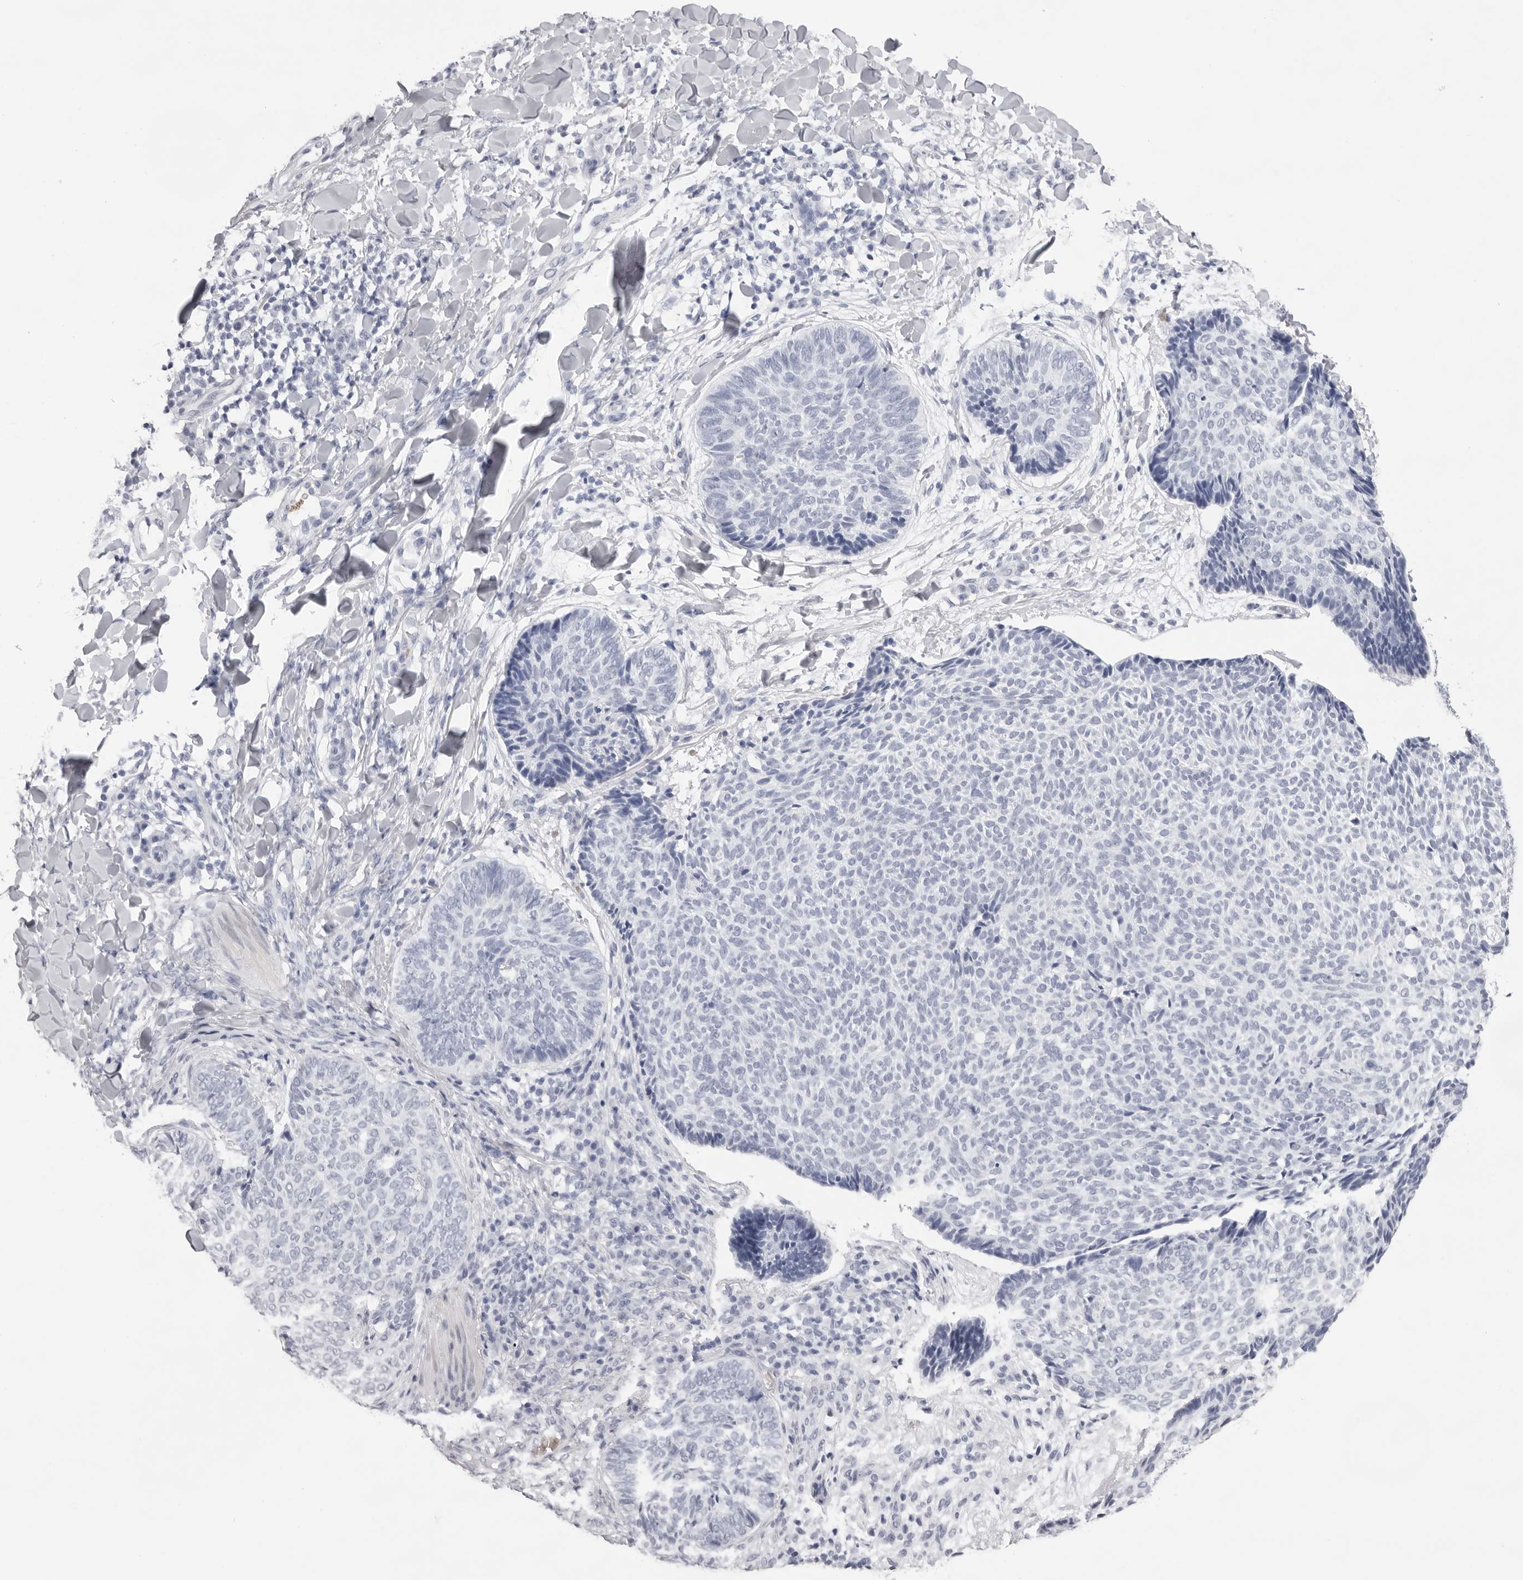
{"staining": {"intensity": "negative", "quantity": "none", "location": "none"}, "tissue": "skin cancer", "cell_type": "Tumor cells", "image_type": "cancer", "snomed": [{"axis": "morphology", "description": "Normal tissue, NOS"}, {"axis": "morphology", "description": "Basal cell carcinoma"}, {"axis": "topography", "description": "Skin"}], "caption": "Human skin cancer stained for a protein using immunohistochemistry shows no expression in tumor cells.", "gene": "SPTA1", "patient": {"sex": "male", "age": 50}}